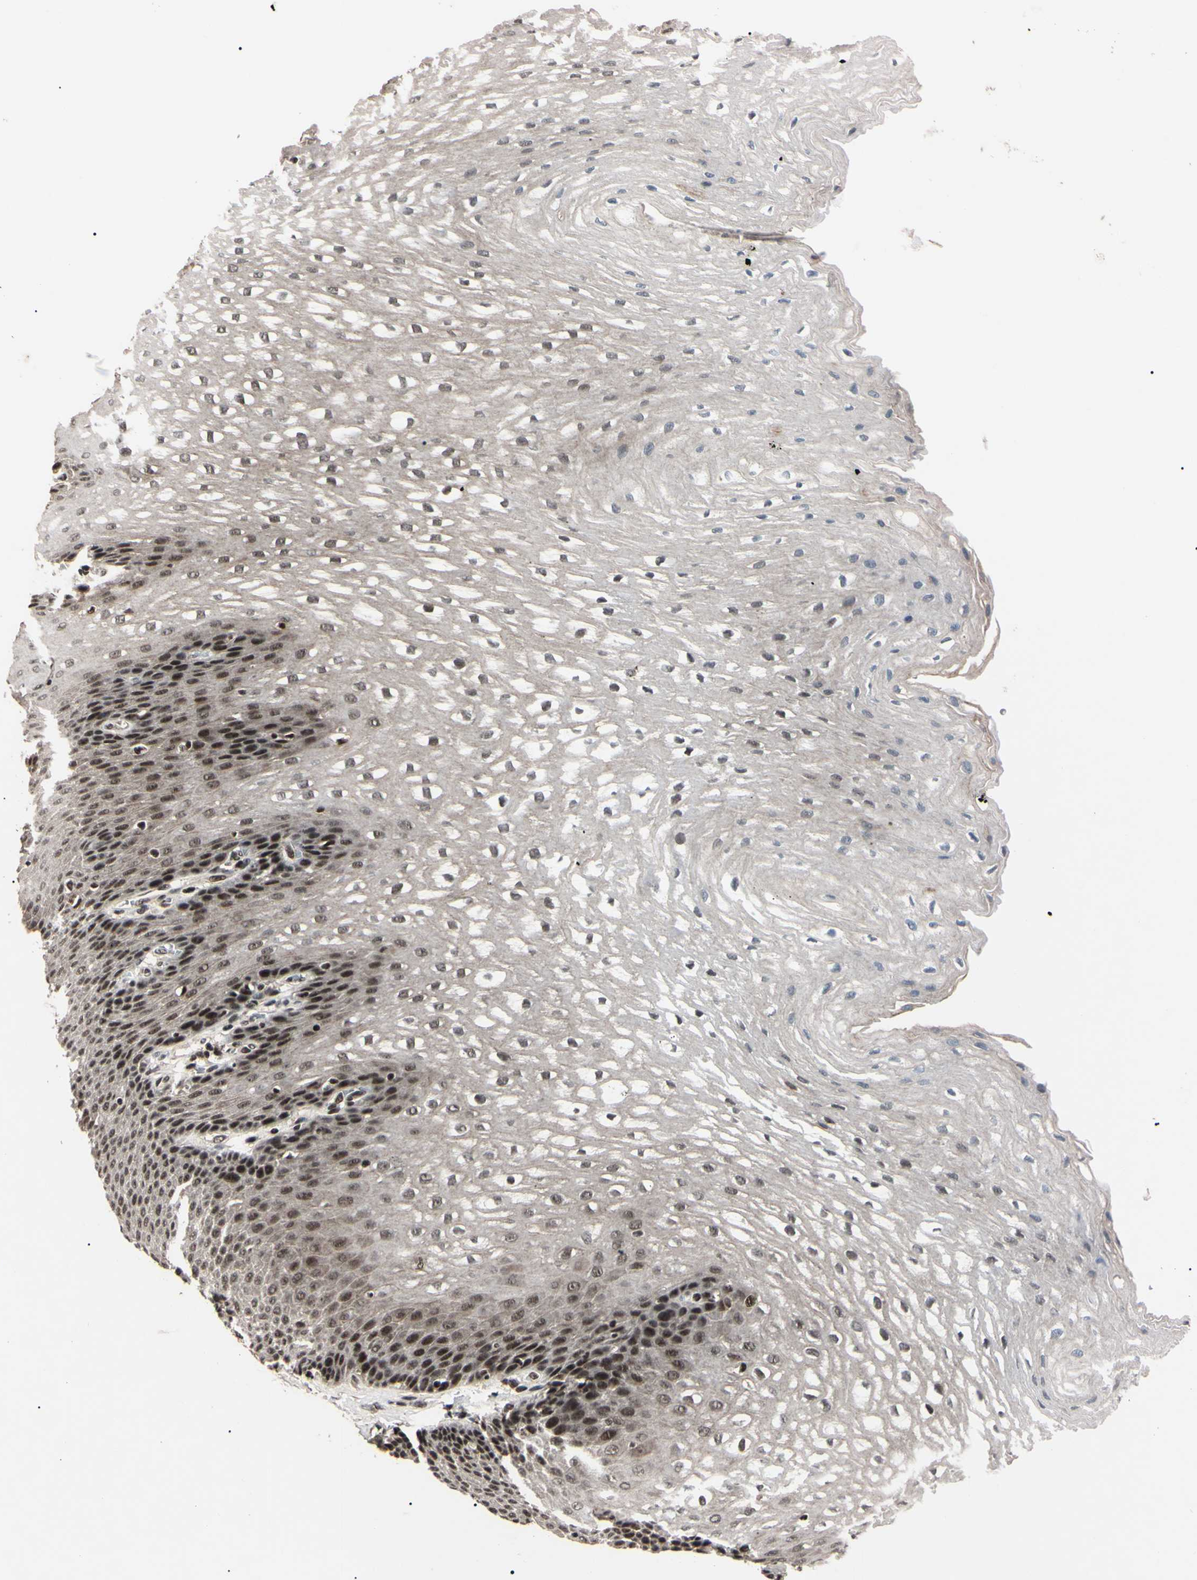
{"staining": {"intensity": "moderate", "quantity": "25%-75%", "location": "cytoplasmic/membranous,nuclear"}, "tissue": "esophagus", "cell_type": "Squamous epithelial cells", "image_type": "normal", "snomed": [{"axis": "morphology", "description": "Normal tissue, NOS"}, {"axis": "topography", "description": "Esophagus"}], "caption": "Immunohistochemistry (IHC) photomicrograph of normal esophagus: esophagus stained using immunohistochemistry (IHC) exhibits medium levels of moderate protein expression localized specifically in the cytoplasmic/membranous,nuclear of squamous epithelial cells, appearing as a cytoplasmic/membranous,nuclear brown color.", "gene": "YY1", "patient": {"sex": "male", "age": 48}}